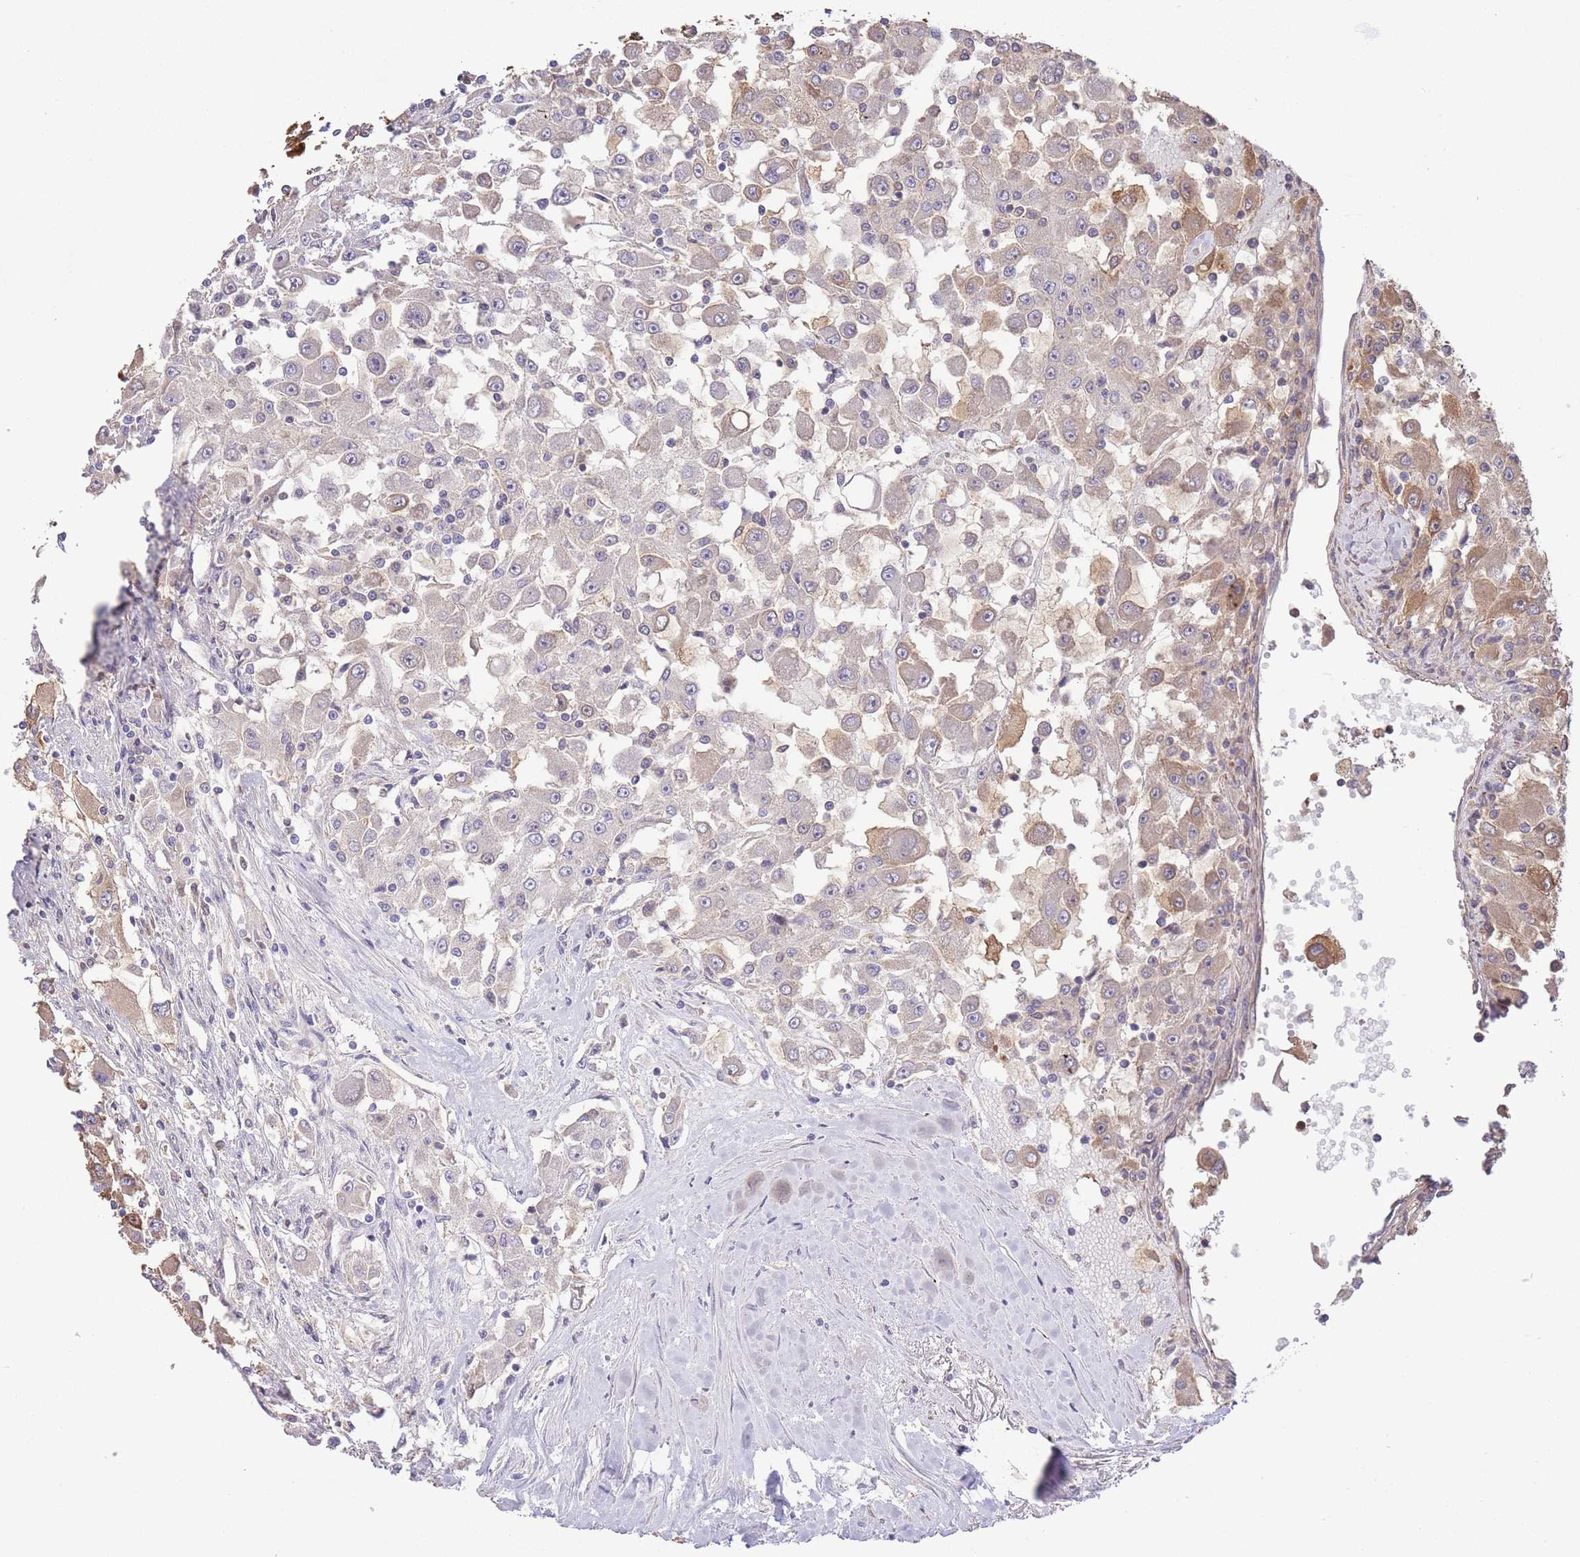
{"staining": {"intensity": "weak", "quantity": "<25%", "location": "cytoplasmic/membranous"}, "tissue": "renal cancer", "cell_type": "Tumor cells", "image_type": "cancer", "snomed": [{"axis": "morphology", "description": "Adenocarcinoma, NOS"}, {"axis": "topography", "description": "Kidney"}], "caption": "High magnification brightfield microscopy of renal cancer (adenocarcinoma) stained with DAB (3,3'-diaminobenzidine) (brown) and counterstained with hematoxylin (blue): tumor cells show no significant expression.", "gene": "ZNF304", "patient": {"sex": "female", "age": 67}}